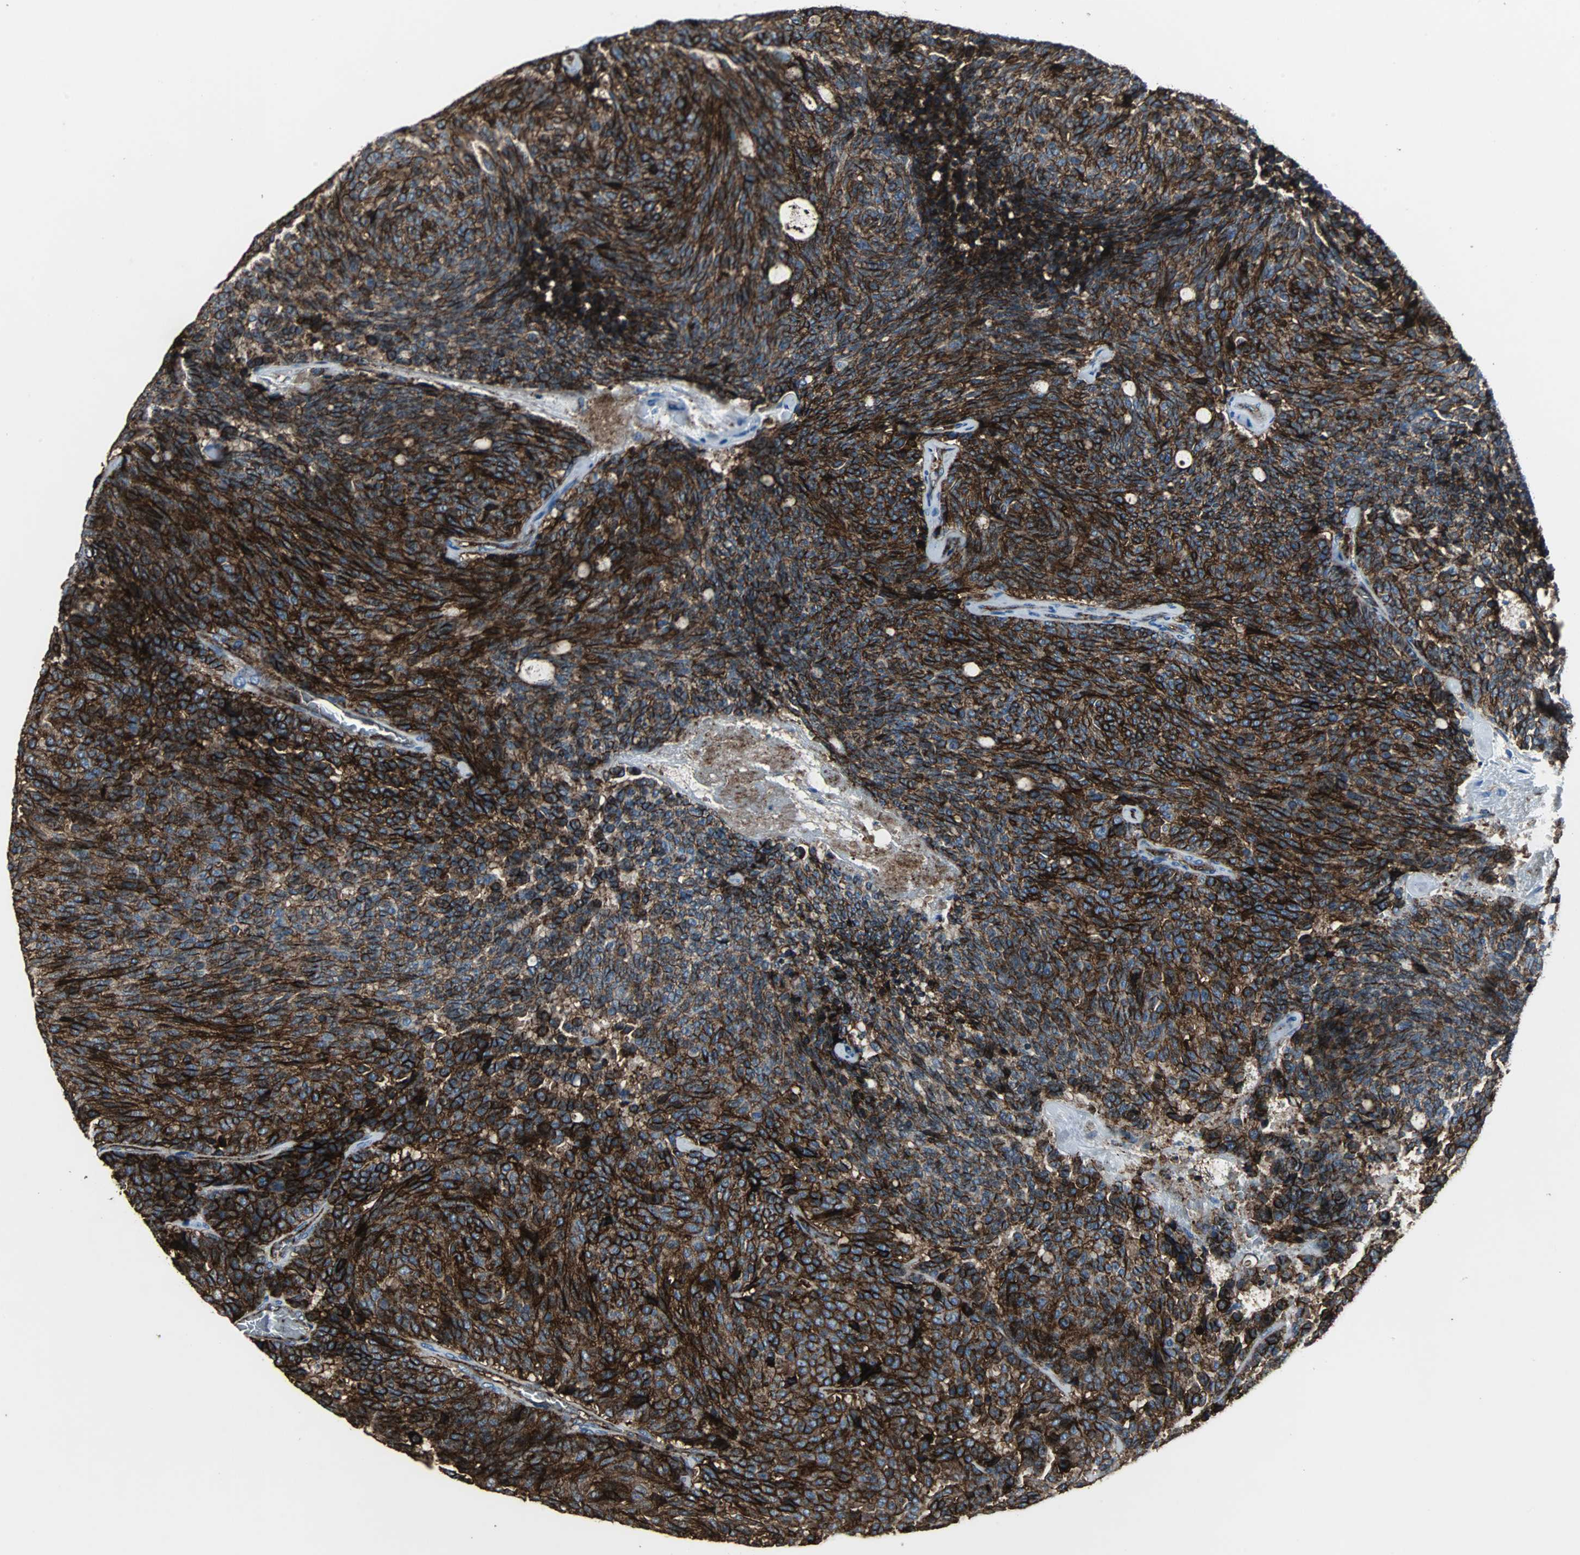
{"staining": {"intensity": "strong", "quantity": ">75%", "location": "cytoplasmic/membranous"}, "tissue": "carcinoid", "cell_type": "Tumor cells", "image_type": "cancer", "snomed": [{"axis": "morphology", "description": "Carcinoid, malignant, NOS"}, {"axis": "topography", "description": "Pancreas"}], "caption": "Immunohistochemistry staining of carcinoid (malignant), which exhibits high levels of strong cytoplasmic/membranous positivity in approximately >75% of tumor cells indicating strong cytoplasmic/membranous protein positivity. The staining was performed using DAB (brown) for protein detection and nuclei were counterstained in hematoxylin (blue).", "gene": "F11R", "patient": {"sex": "female", "age": 54}}